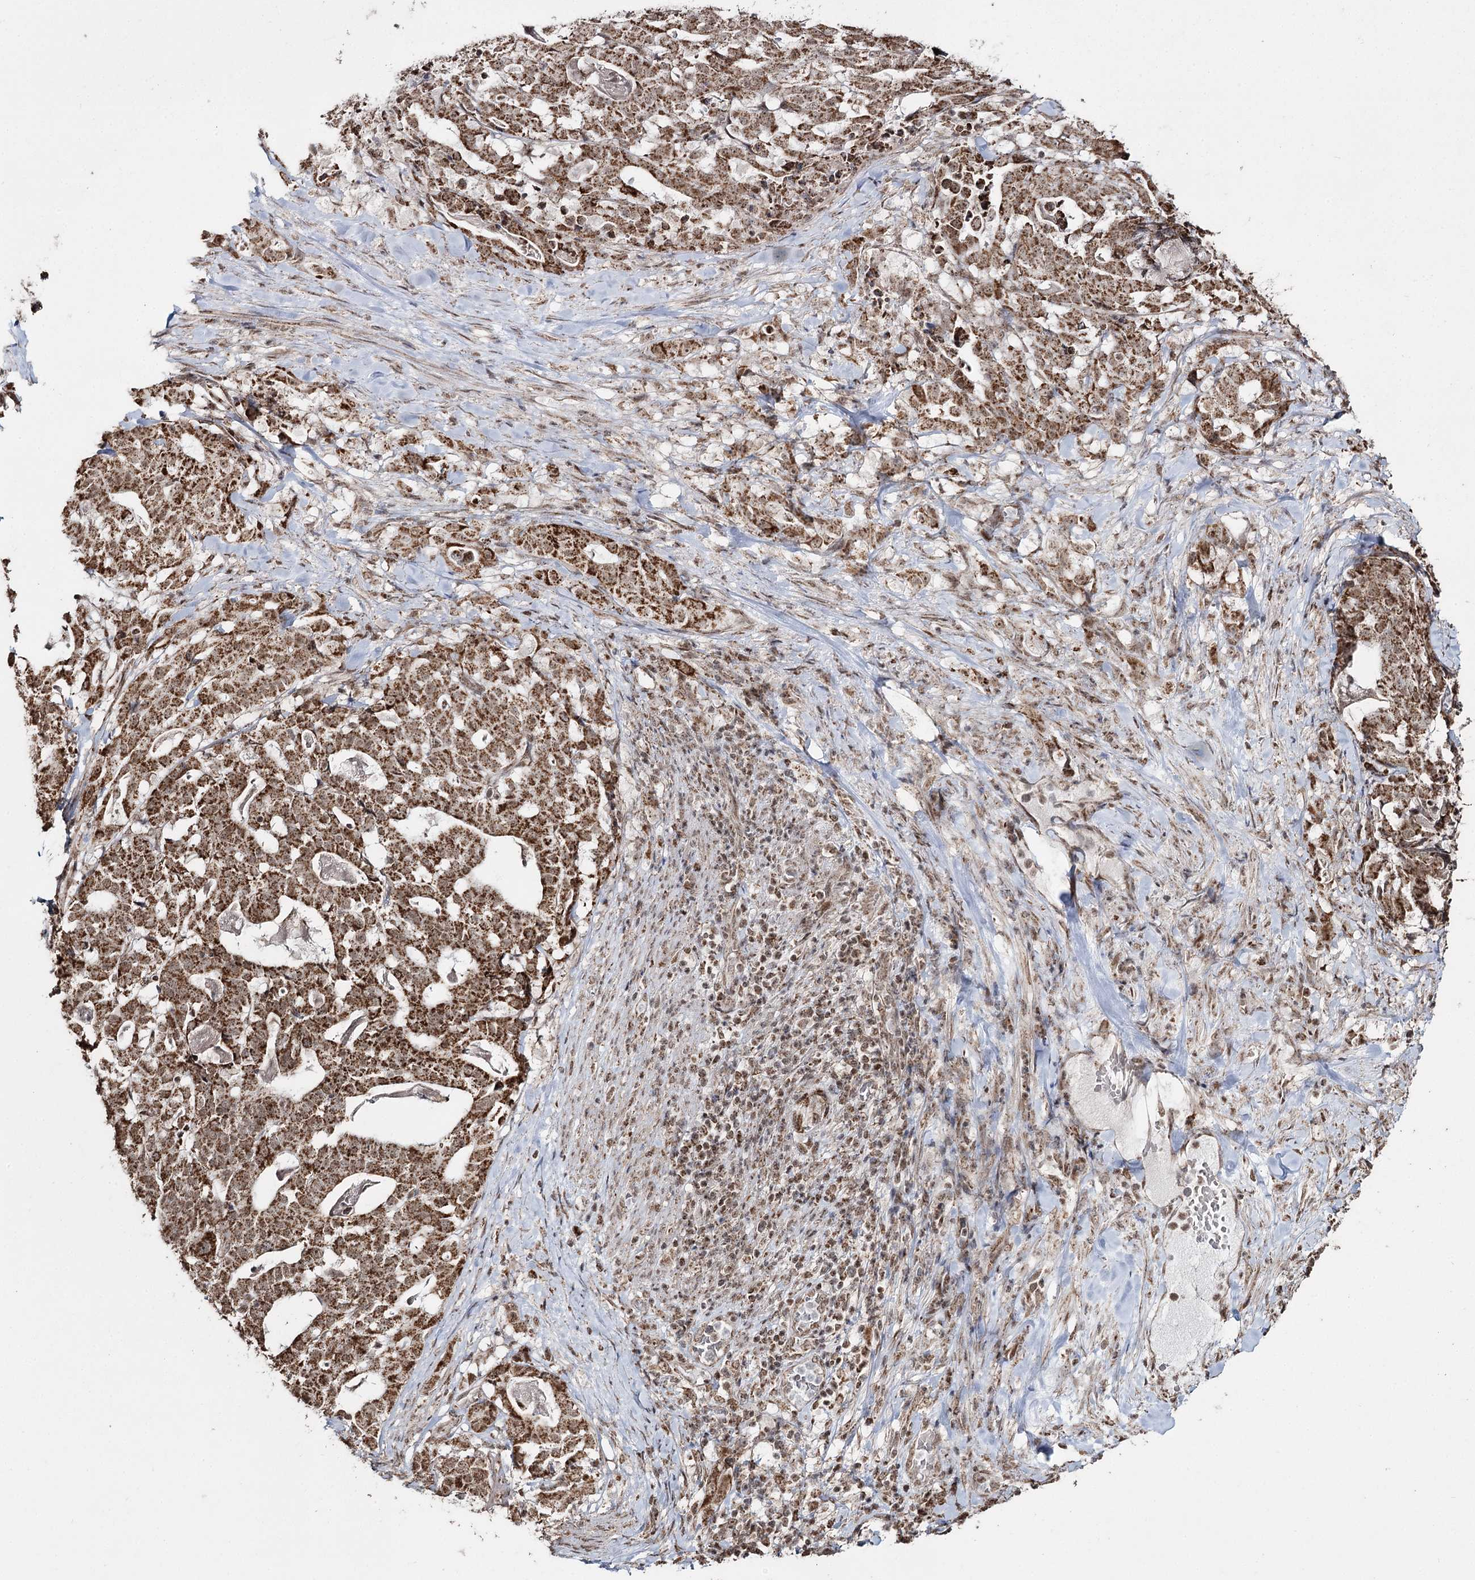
{"staining": {"intensity": "moderate", "quantity": ">75%", "location": "cytoplasmic/membranous,nuclear"}, "tissue": "stomach cancer", "cell_type": "Tumor cells", "image_type": "cancer", "snomed": [{"axis": "morphology", "description": "Adenocarcinoma, NOS"}, {"axis": "topography", "description": "Stomach"}], "caption": "Stomach cancer was stained to show a protein in brown. There is medium levels of moderate cytoplasmic/membranous and nuclear positivity in approximately >75% of tumor cells. (DAB IHC, brown staining for protein, blue staining for nuclei).", "gene": "PDHX", "patient": {"sex": "male", "age": 48}}